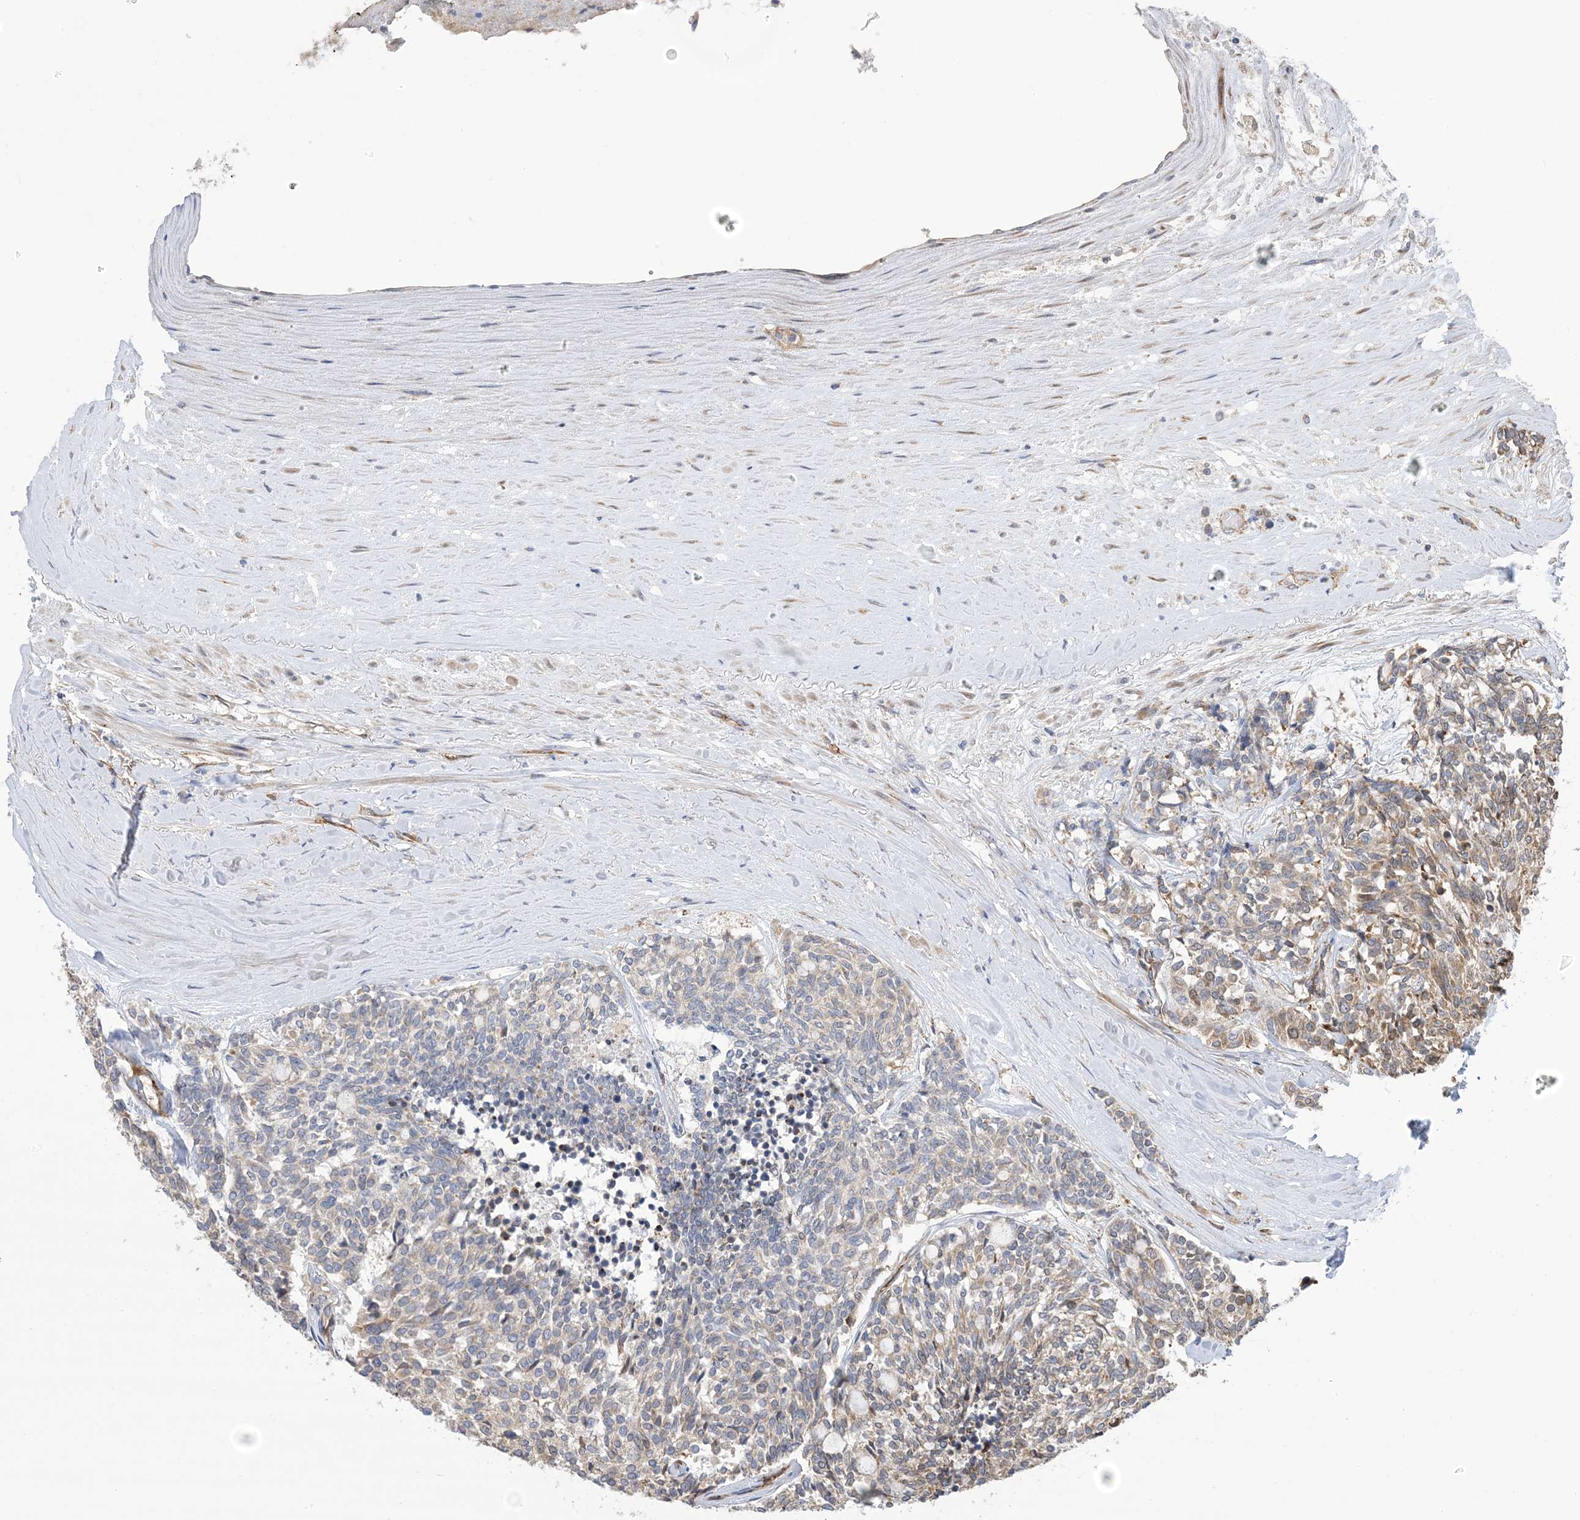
{"staining": {"intensity": "moderate", "quantity": "<25%", "location": "cytoplasmic/membranous"}, "tissue": "carcinoid", "cell_type": "Tumor cells", "image_type": "cancer", "snomed": [{"axis": "morphology", "description": "Carcinoid, malignant, NOS"}, {"axis": "topography", "description": "Pancreas"}], "caption": "Immunohistochemical staining of carcinoid exhibits low levels of moderate cytoplasmic/membranous positivity in approximately <25% of tumor cells.", "gene": "CLEC16A", "patient": {"sex": "female", "age": 54}}